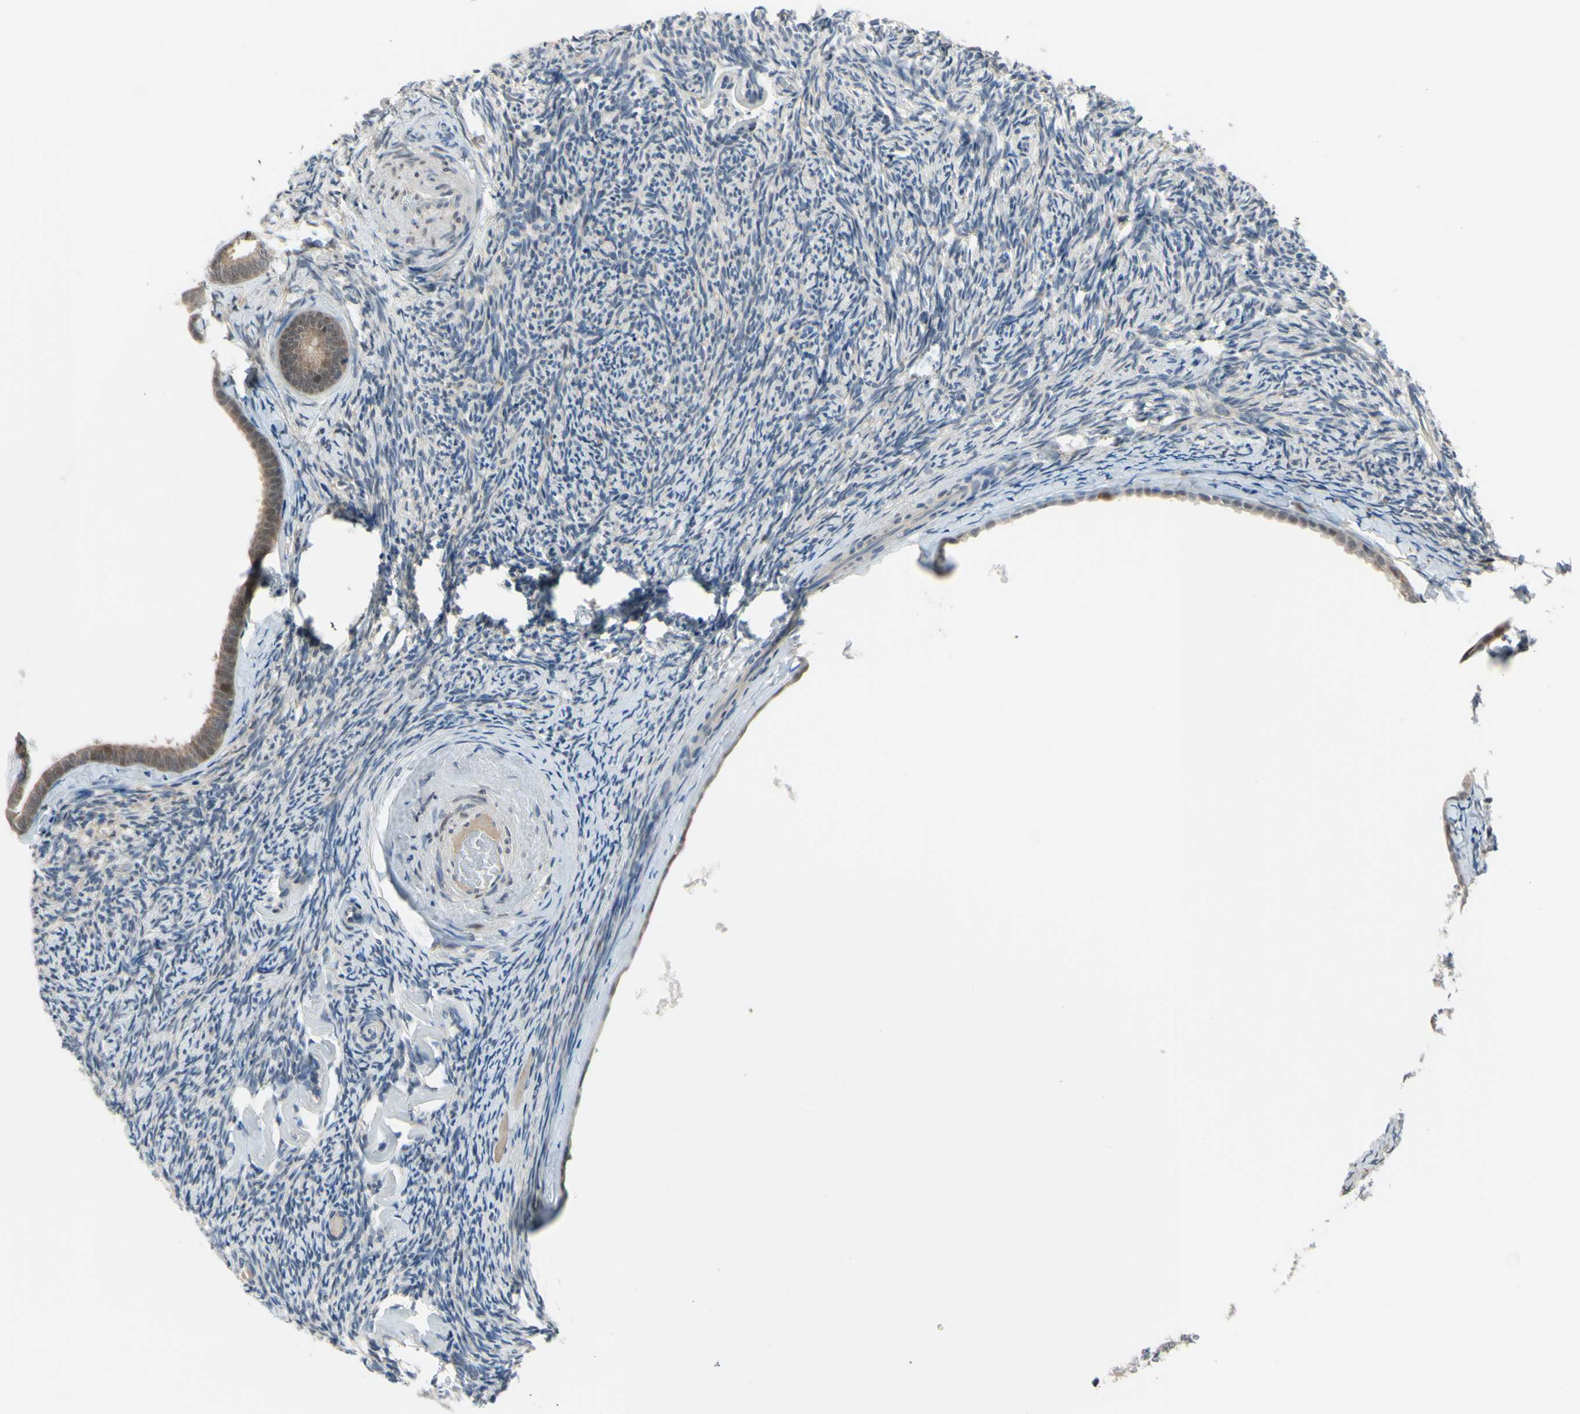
{"staining": {"intensity": "strong", "quantity": ">75%", "location": "nuclear"}, "tissue": "ovary", "cell_type": "Follicle cells", "image_type": "normal", "snomed": [{"axis": "morphology", "description": "Normal tissue, NOS"}, {"axis": "topography", "description": "Ovary"}], "caption": "DAB immunohistochemical staining of normal ovary shows strong nuclear protein staining in about >75% of follicle cells. (brown staining indicates protein expression, while blue staining denotes nuclei).", "gene": "HSPA4", "patient": {"sex": "female", "age": 60}}